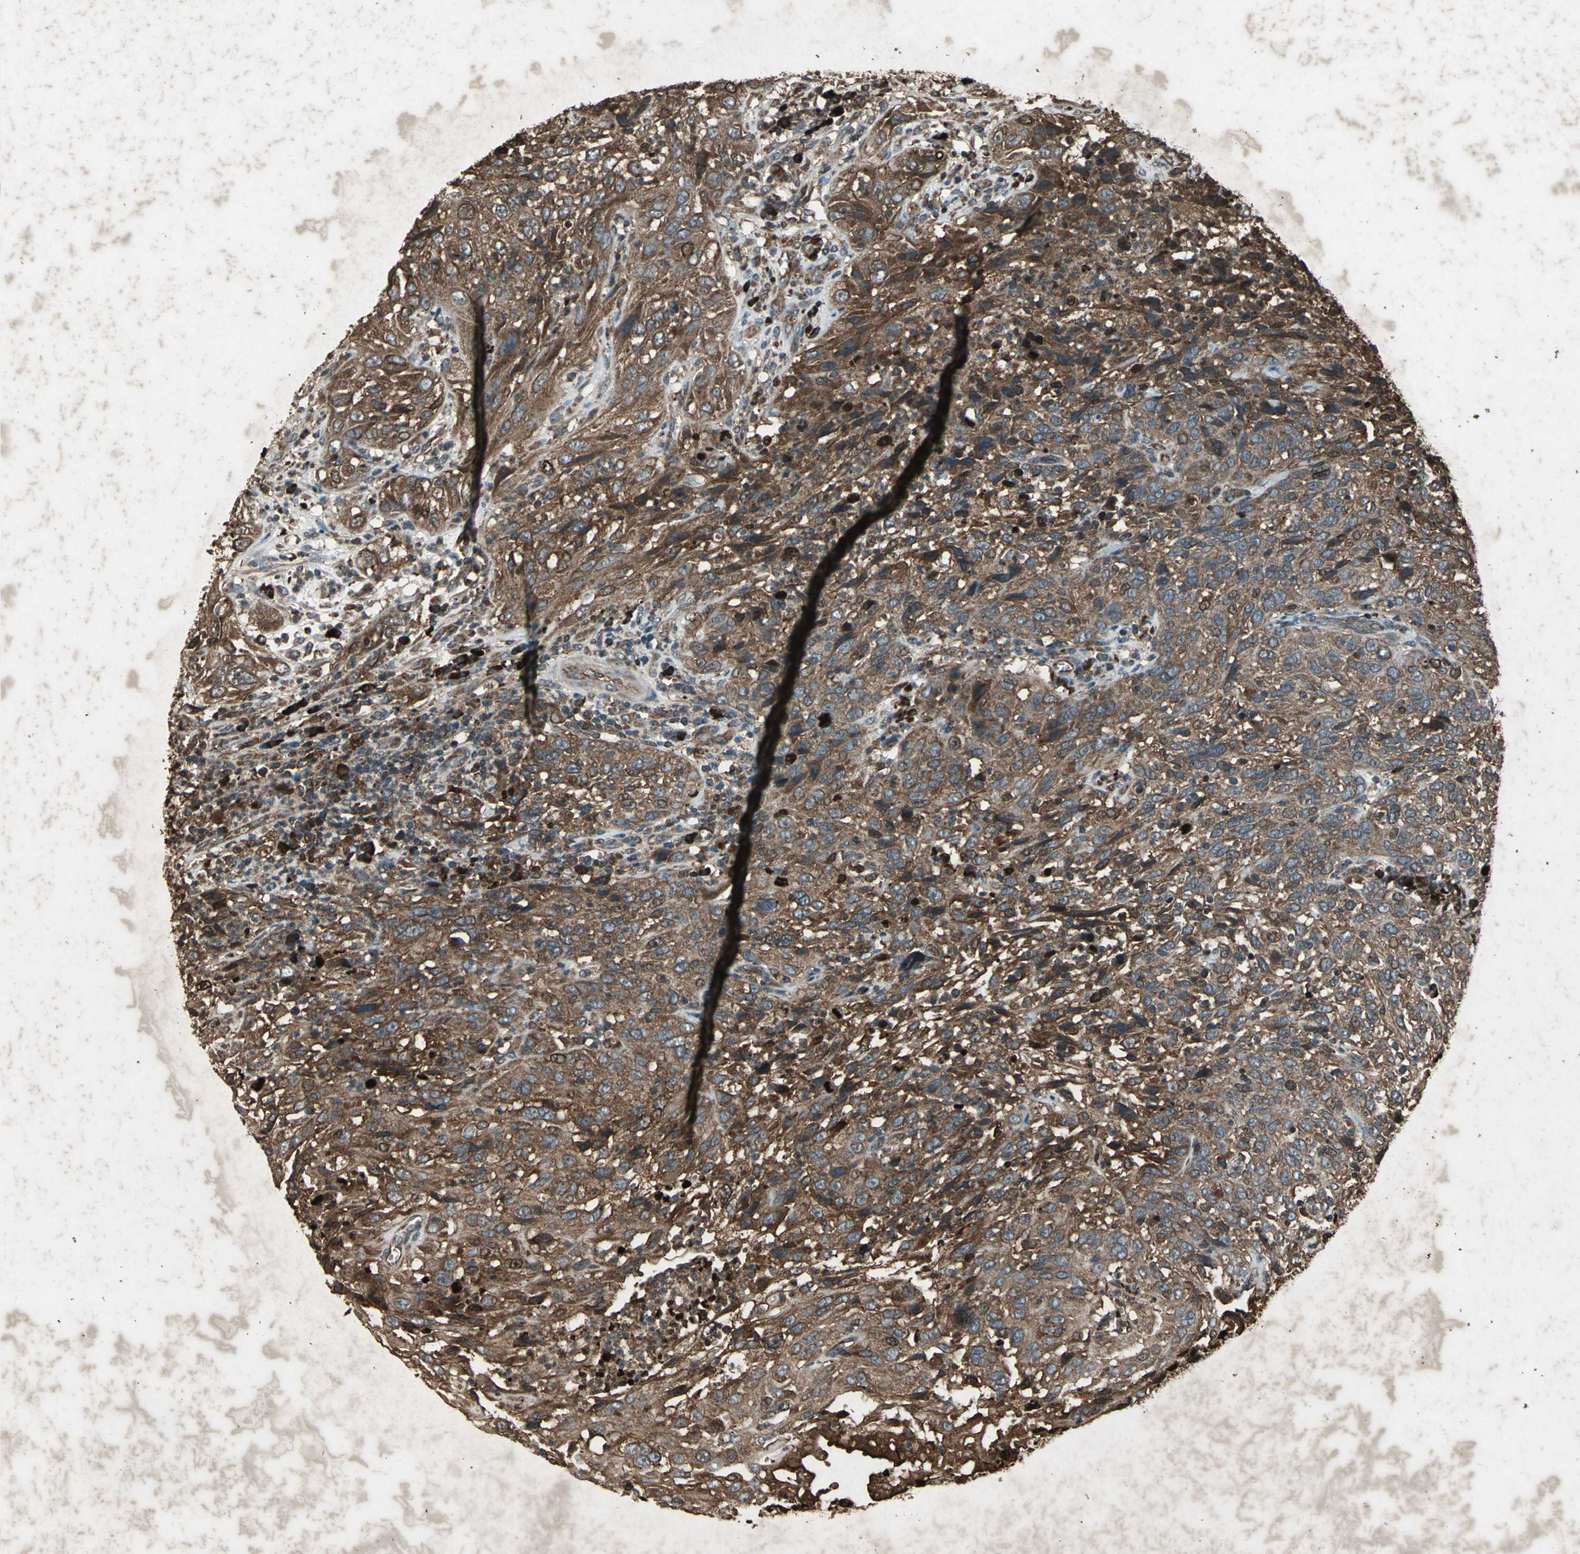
{"staining": {"intensity": "strong", "quantity": ">75%", "location": "cytoplasmic/membranous"}, "tissue": "cervical cancer", "cell_type": "Tumor cells", "image_type": "cancer", "snomed": [{"axis": "morphology", "description": "Squamous cell carcinoma, NOS"}, {"axis": "topography", "description": "Cervix"}], "caption": "Cervical cancer (squamous cell carcinoma) stained with a brown dye displays strong cytoplasmic/membranous positive staining in approximately >75% of tumor cells.", "gene": "SEPTIN4", "patient": {"sex": "female", "age": 32}}